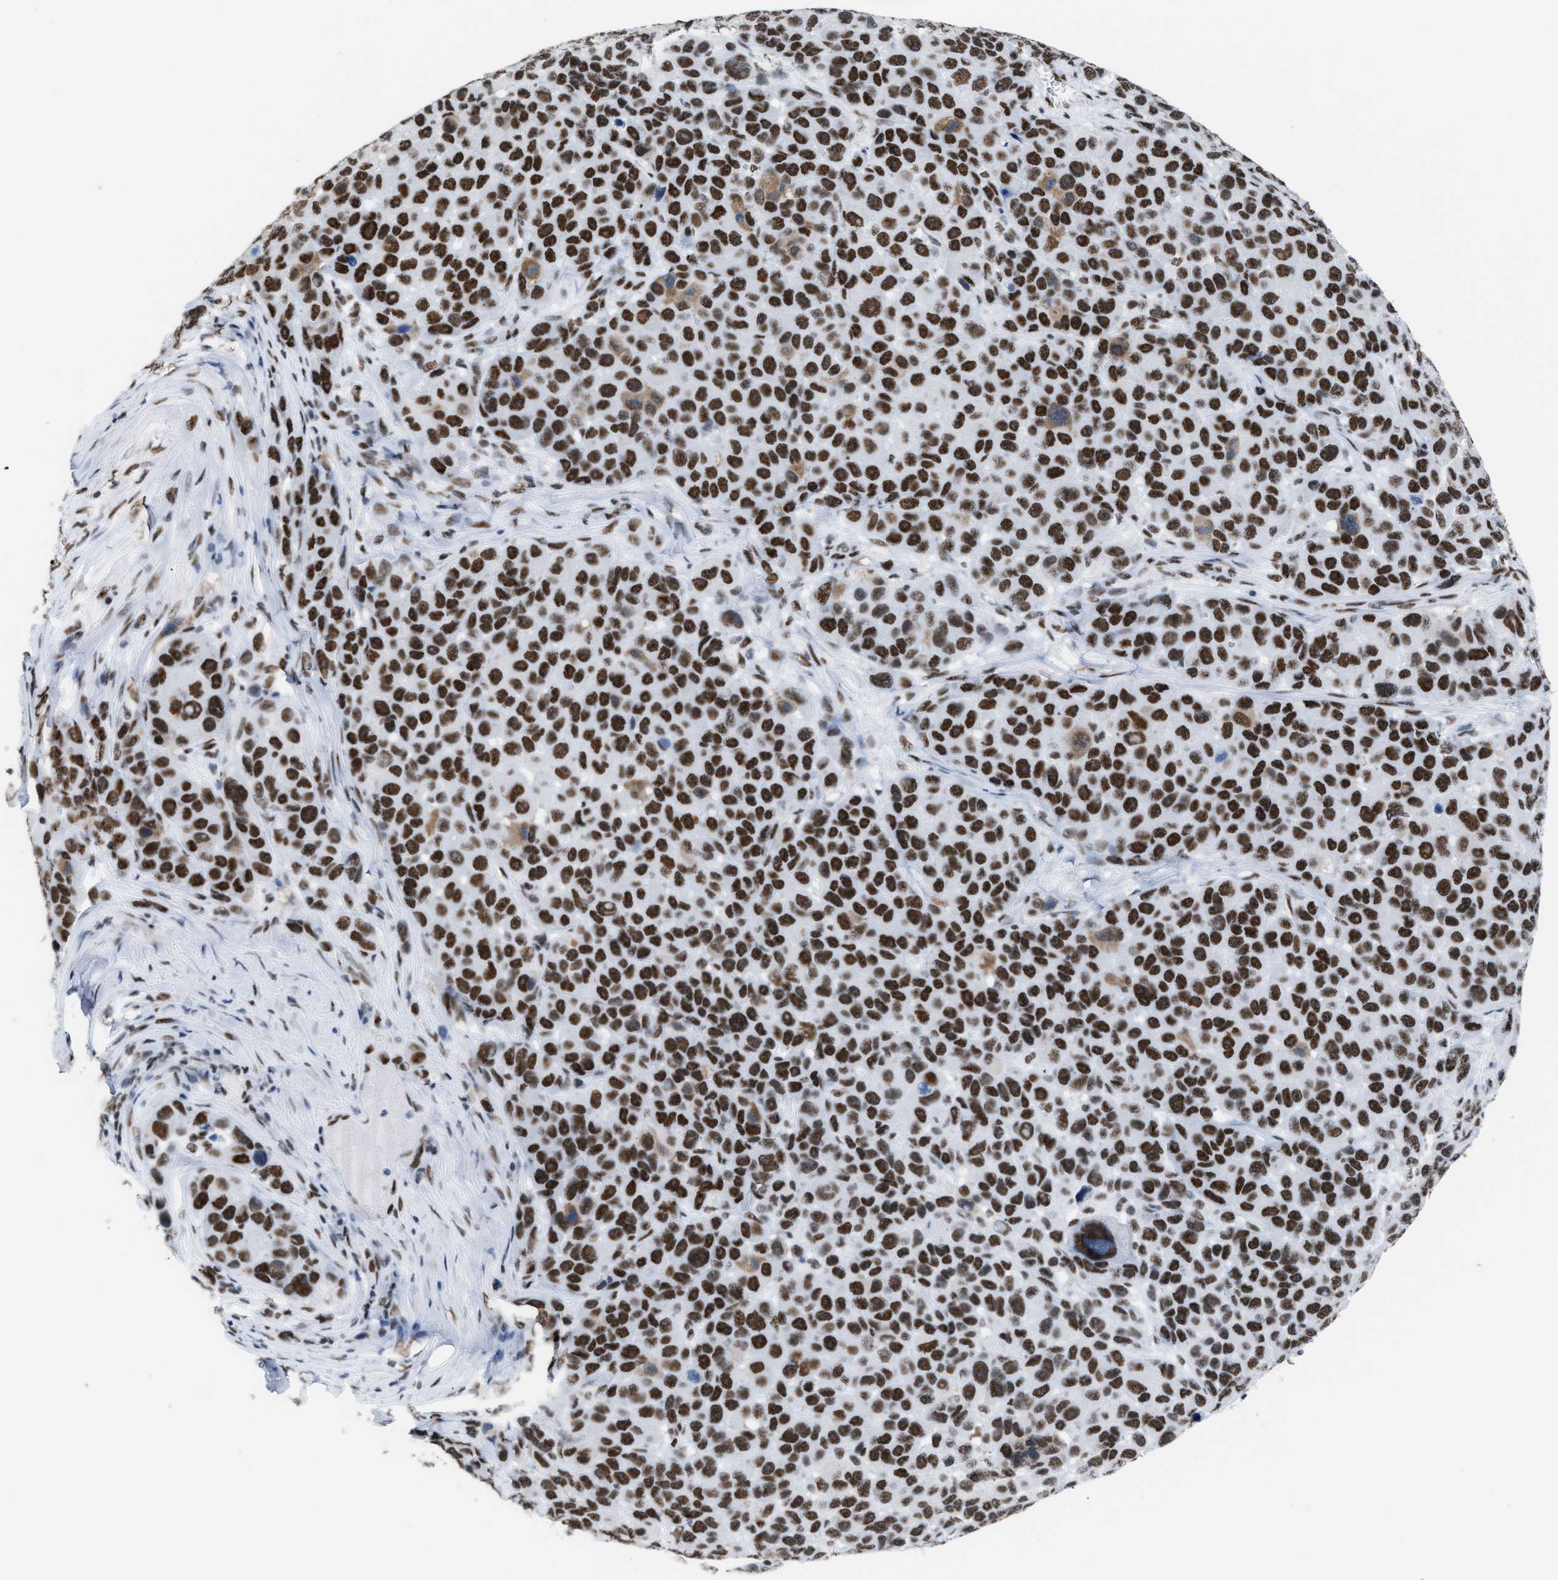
{"staining": {"intensity": "strong", "quantity": ">75%", "location": "nuclear"}, "tissue": "melanoma", "cell_type": "Tumor cells", "image_type": "cancer", "snomed": [{"axis": "morphology", "description": "Malignant melanoma, NOS"}, {"axis": "topography", "description": "Skin"}], "caption": "Strong nuclear staining is appreciated in about >75% of tumor cells in malignant melanoma.", "gene": "CCAR2", "patient": {"sex": "male", "age": 53}}